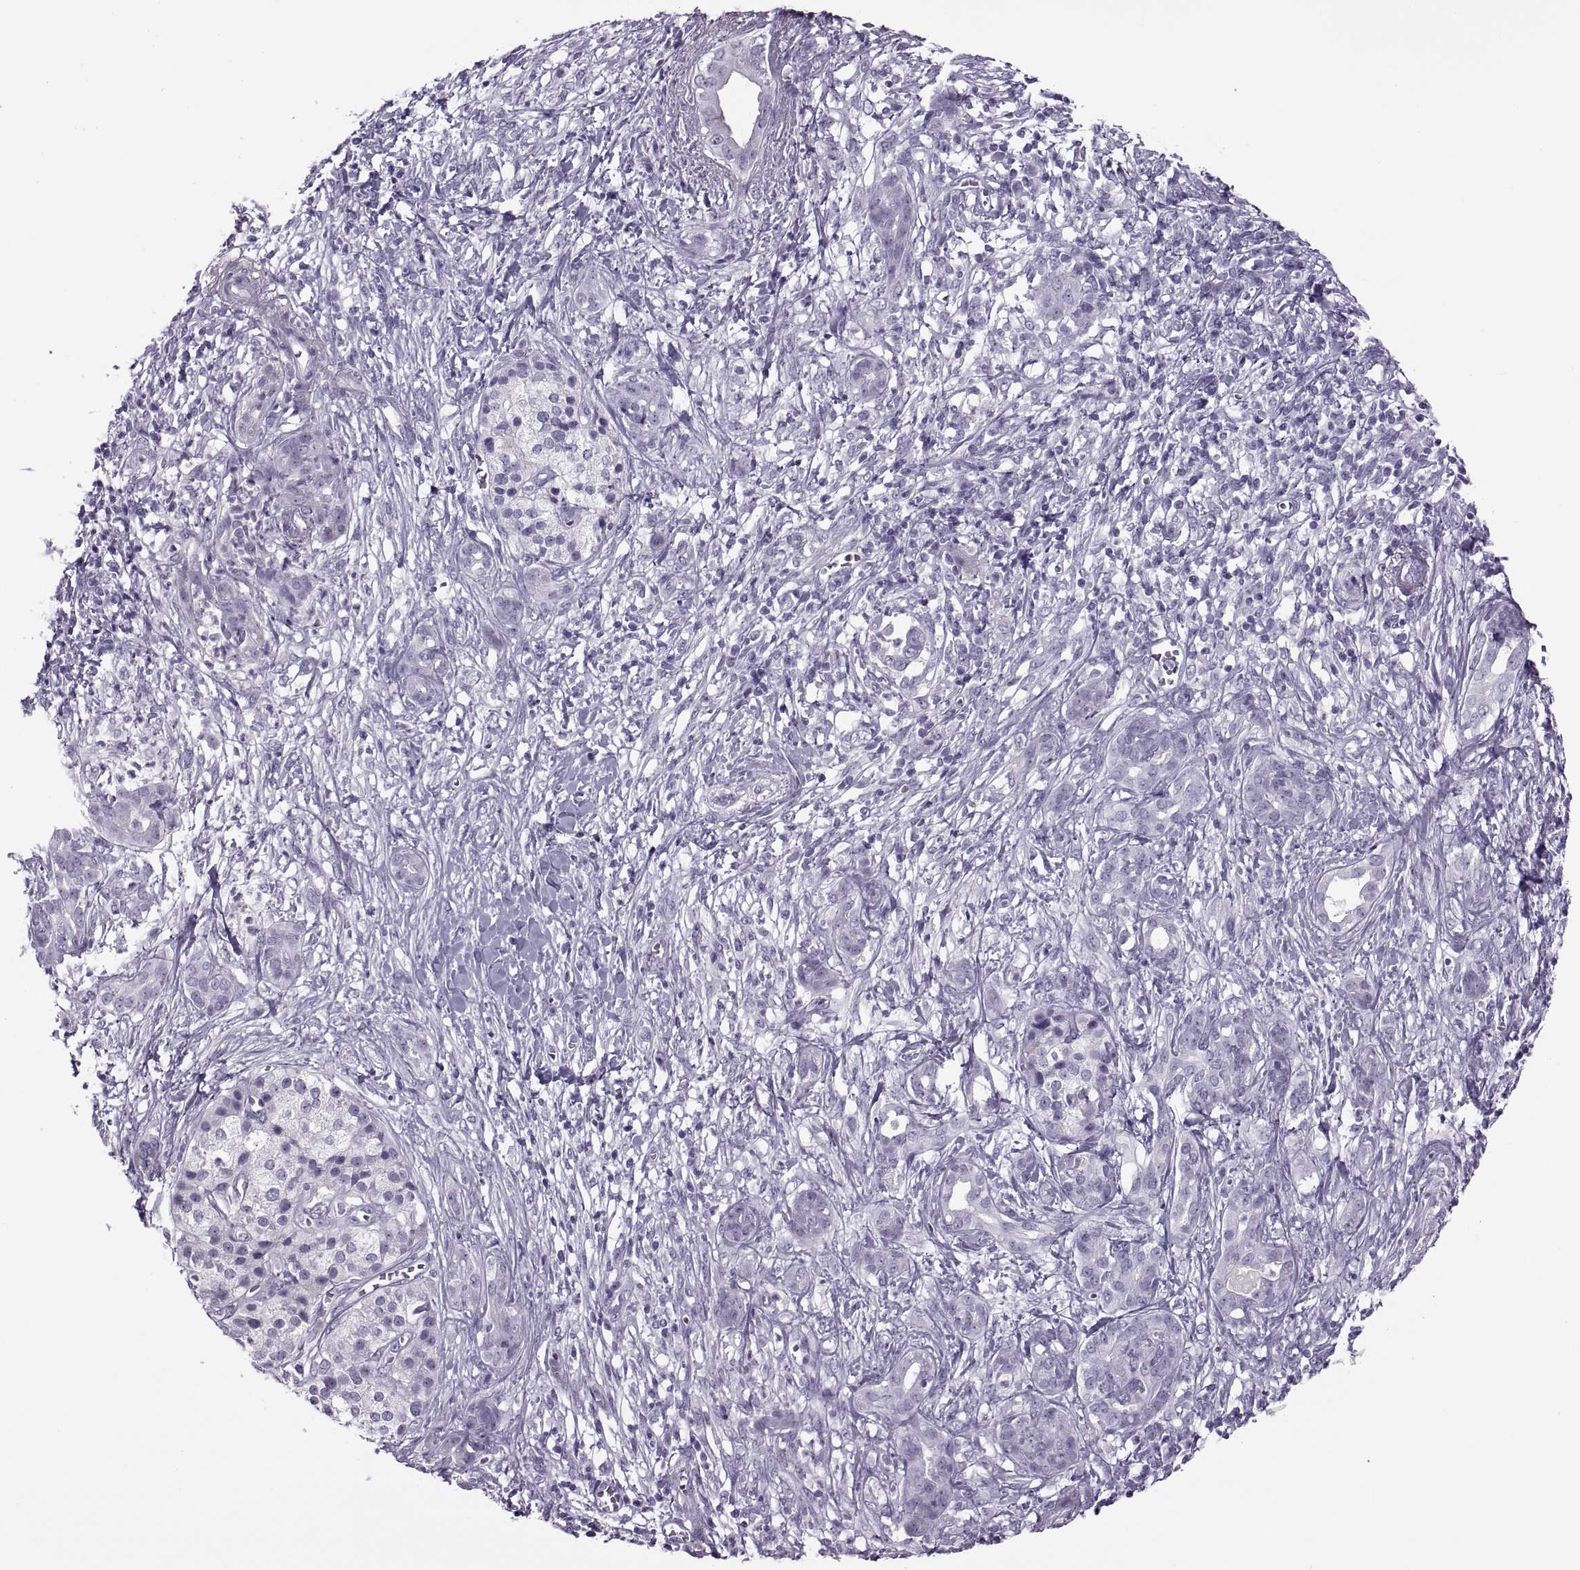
{"staining": {"intensity": "negative", "quantity": "none", "location": "none"}, "tissue": "pancreatic cancer", "cell_type": "Tumor cells", "image_type": "cancer", "snomed": [{"axis": "morphology", "description": "Adenocarcinoma, NOS"}, {"axis": "topography", "description": "Pancreas"}], "caption": "The histopathology image shows no staining of tumor cells in pancreatic cancer. (DAB immunohistochemistry (IHC), high magnification).", "gene": "FAM24A", "patient": {"sex": "male", "age": 61}}